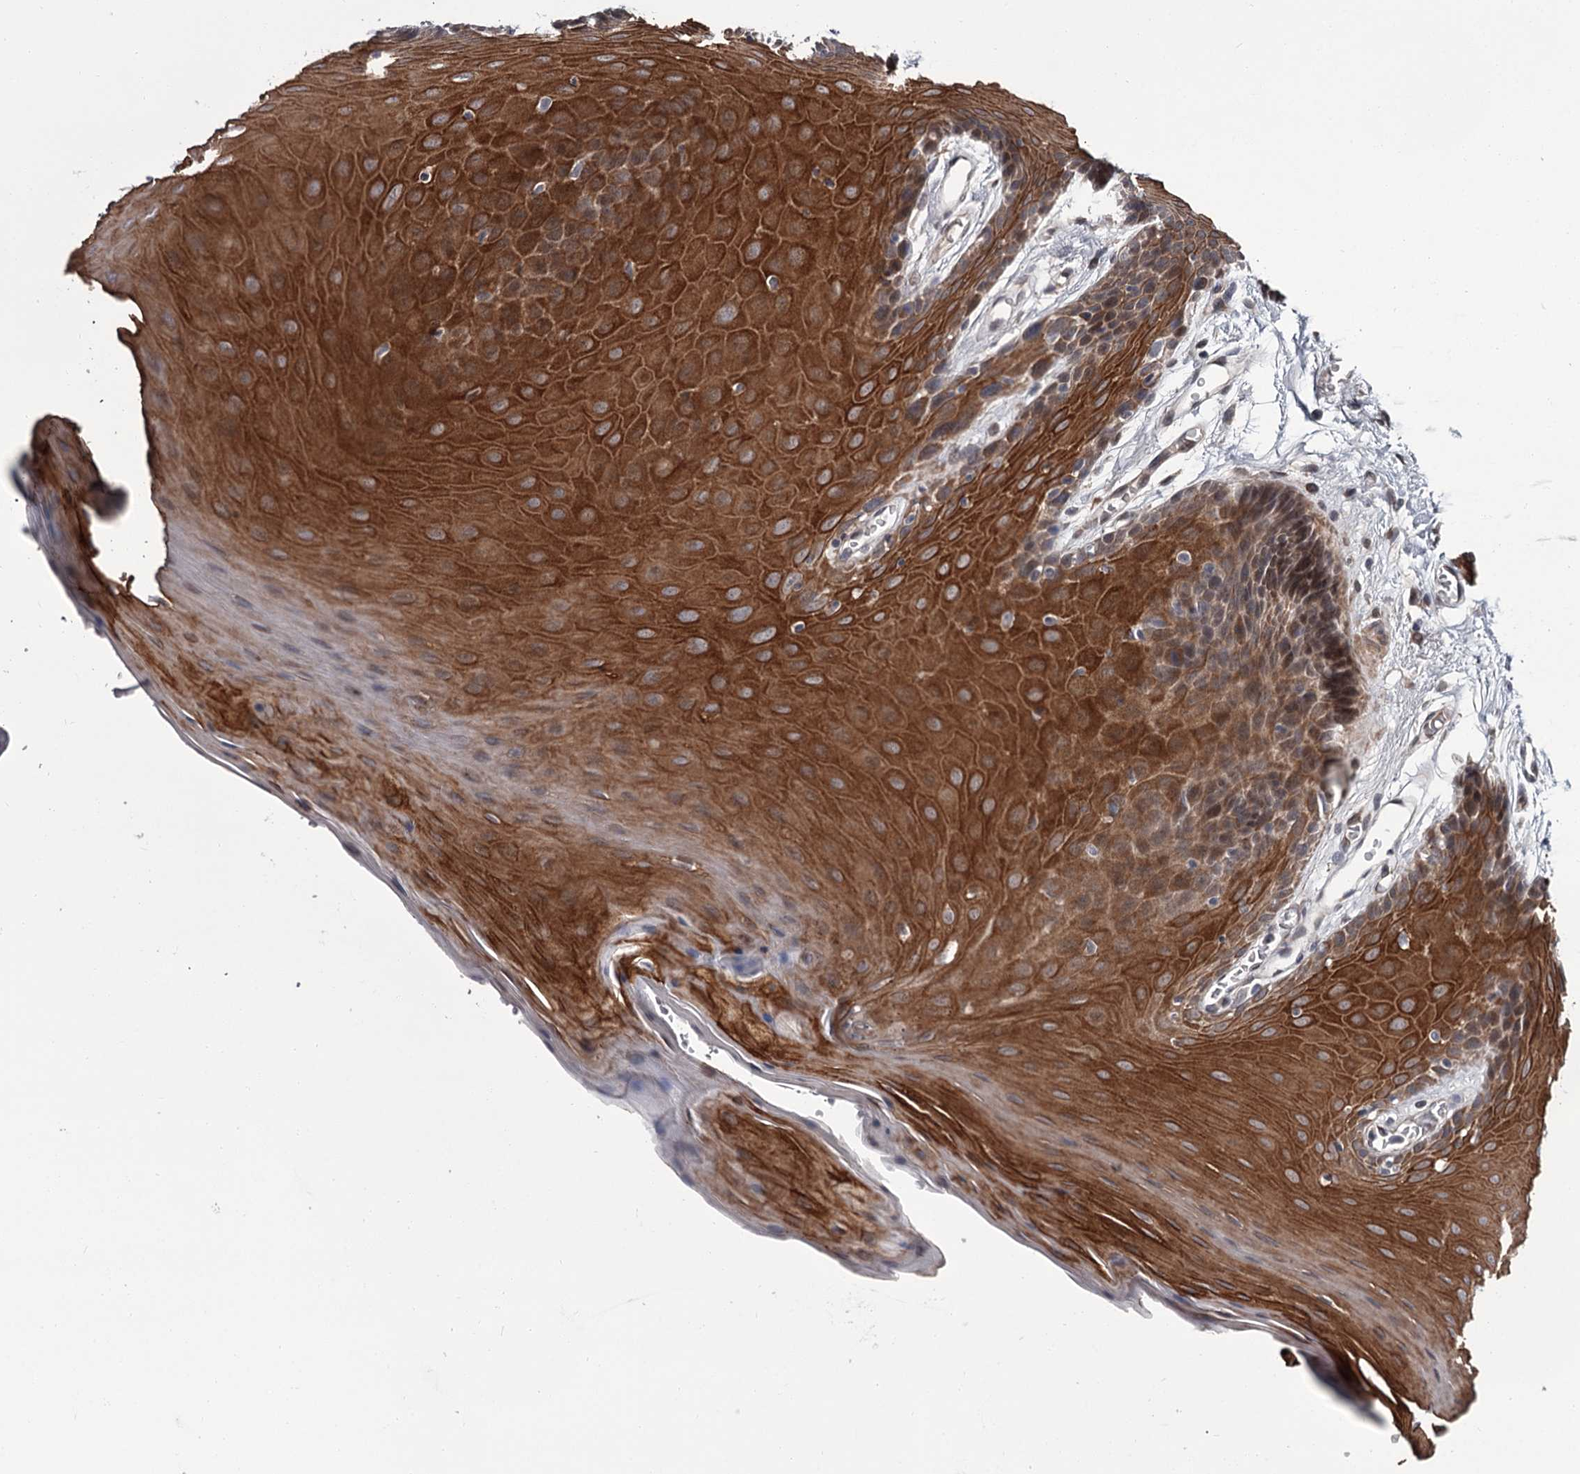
{"staining": {"intensity": "strong", "quantity": "25%-75%", "location": "cytoplasmic/membranous"}, "tissue": "oral mucosa", "cell_type": "Squamous epithelial cells", "image_type": "normal", "snomed": [{"axis": "morphology", "description": "Normal tissue, NOS"}, {"axis": "morphology", "description": "Squamous cell carcinoma, NOS"}, {"axis": "topography", "description": "Skeletal muscle"}, {"axis": "topography", "description": "Oral tissue"}, {"axis": "topography", "description": "Salivary gland"}, {"axis": "topography", "description": "Head-Neck"}], "caption": "Approximately 25%-75% of squamous epithelial cells in normal oral mucosa reveal strong cytoplasmic/membranous protein positivity as visualized by brown immunohistochemical staining.", "gene": "PRPF40B", "patient": {"sex": "male", "age": 54}}